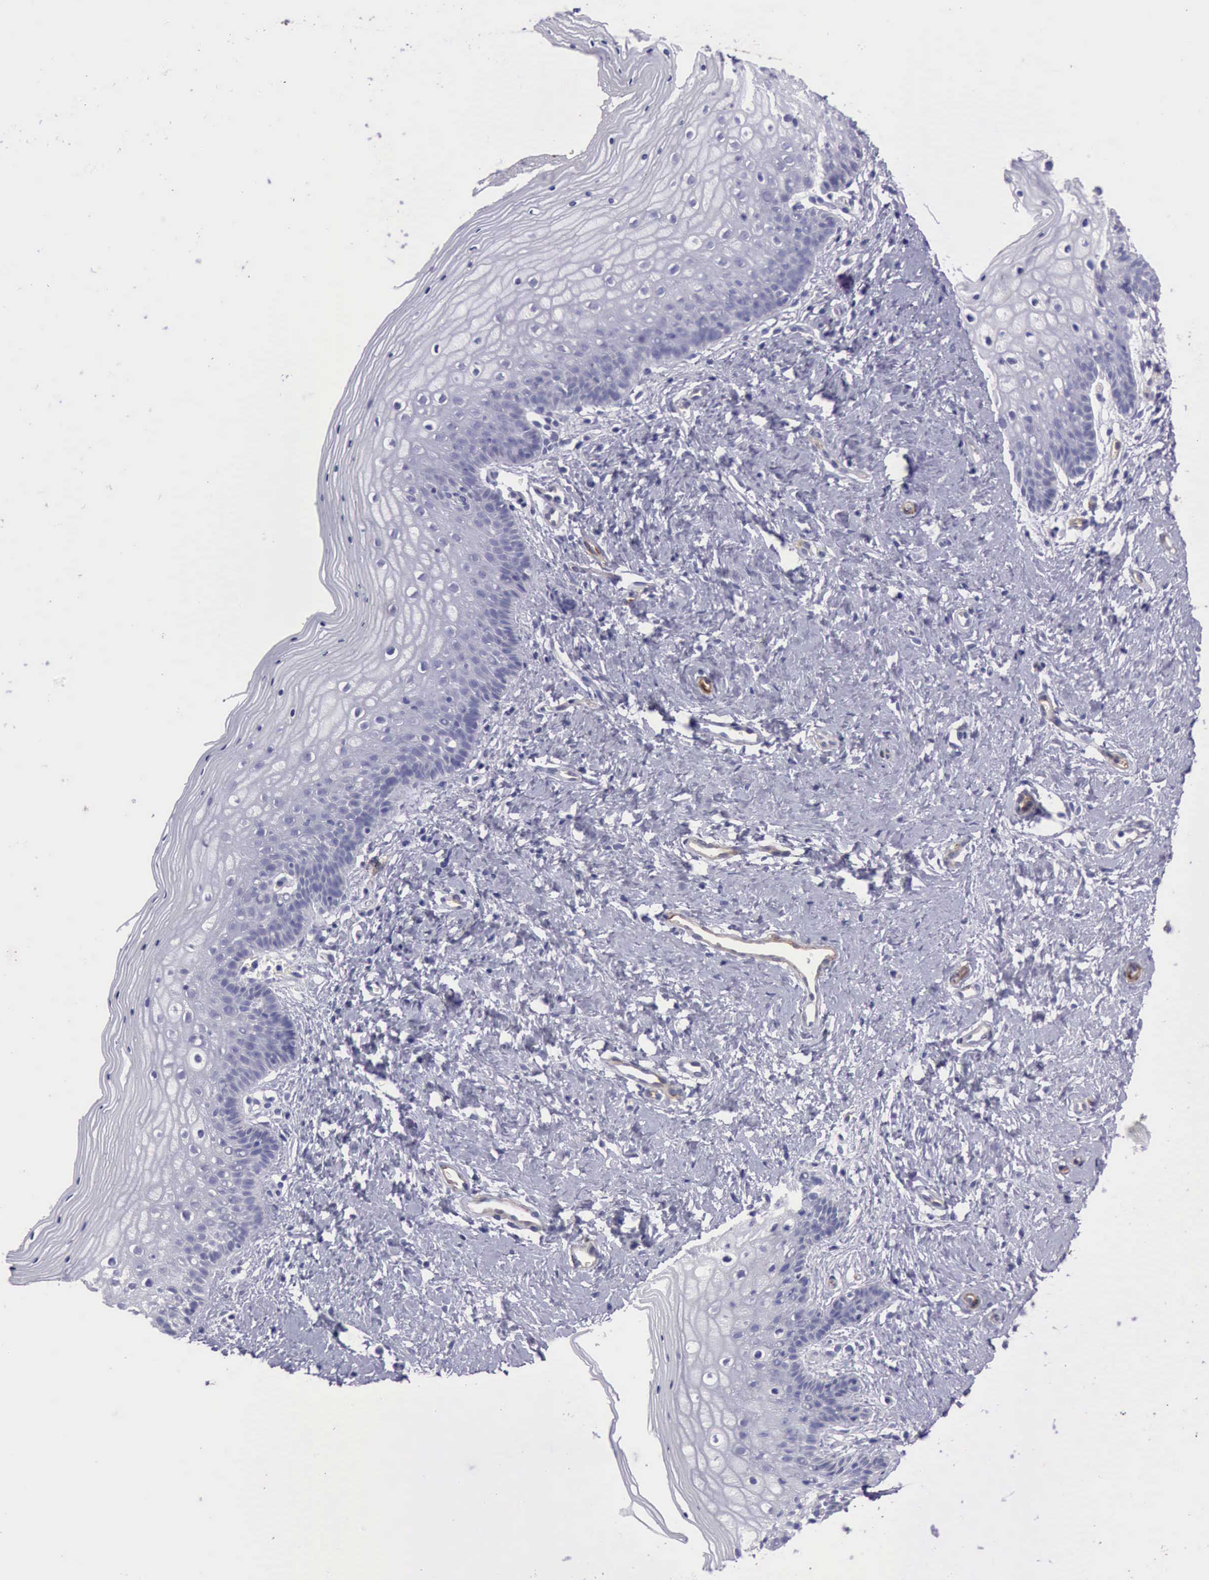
{"staining": {"intensity": "negative", "quantity": "none", "location": "none"}, "tissue": "vagina", "cell_type": "Squamous epithelial cells", "image_type": "normal", "snomed": [{"axis": "morphology", "description": "Normal tissue, NOS"}, {"axis": "topography", "description": "Vagina"}], "caption": "Micrograph shows no protein staining in squamous epithelial cells of benign vagina.", "gene": "AOC3", "patient": {"sex": "female", "age": 46}}